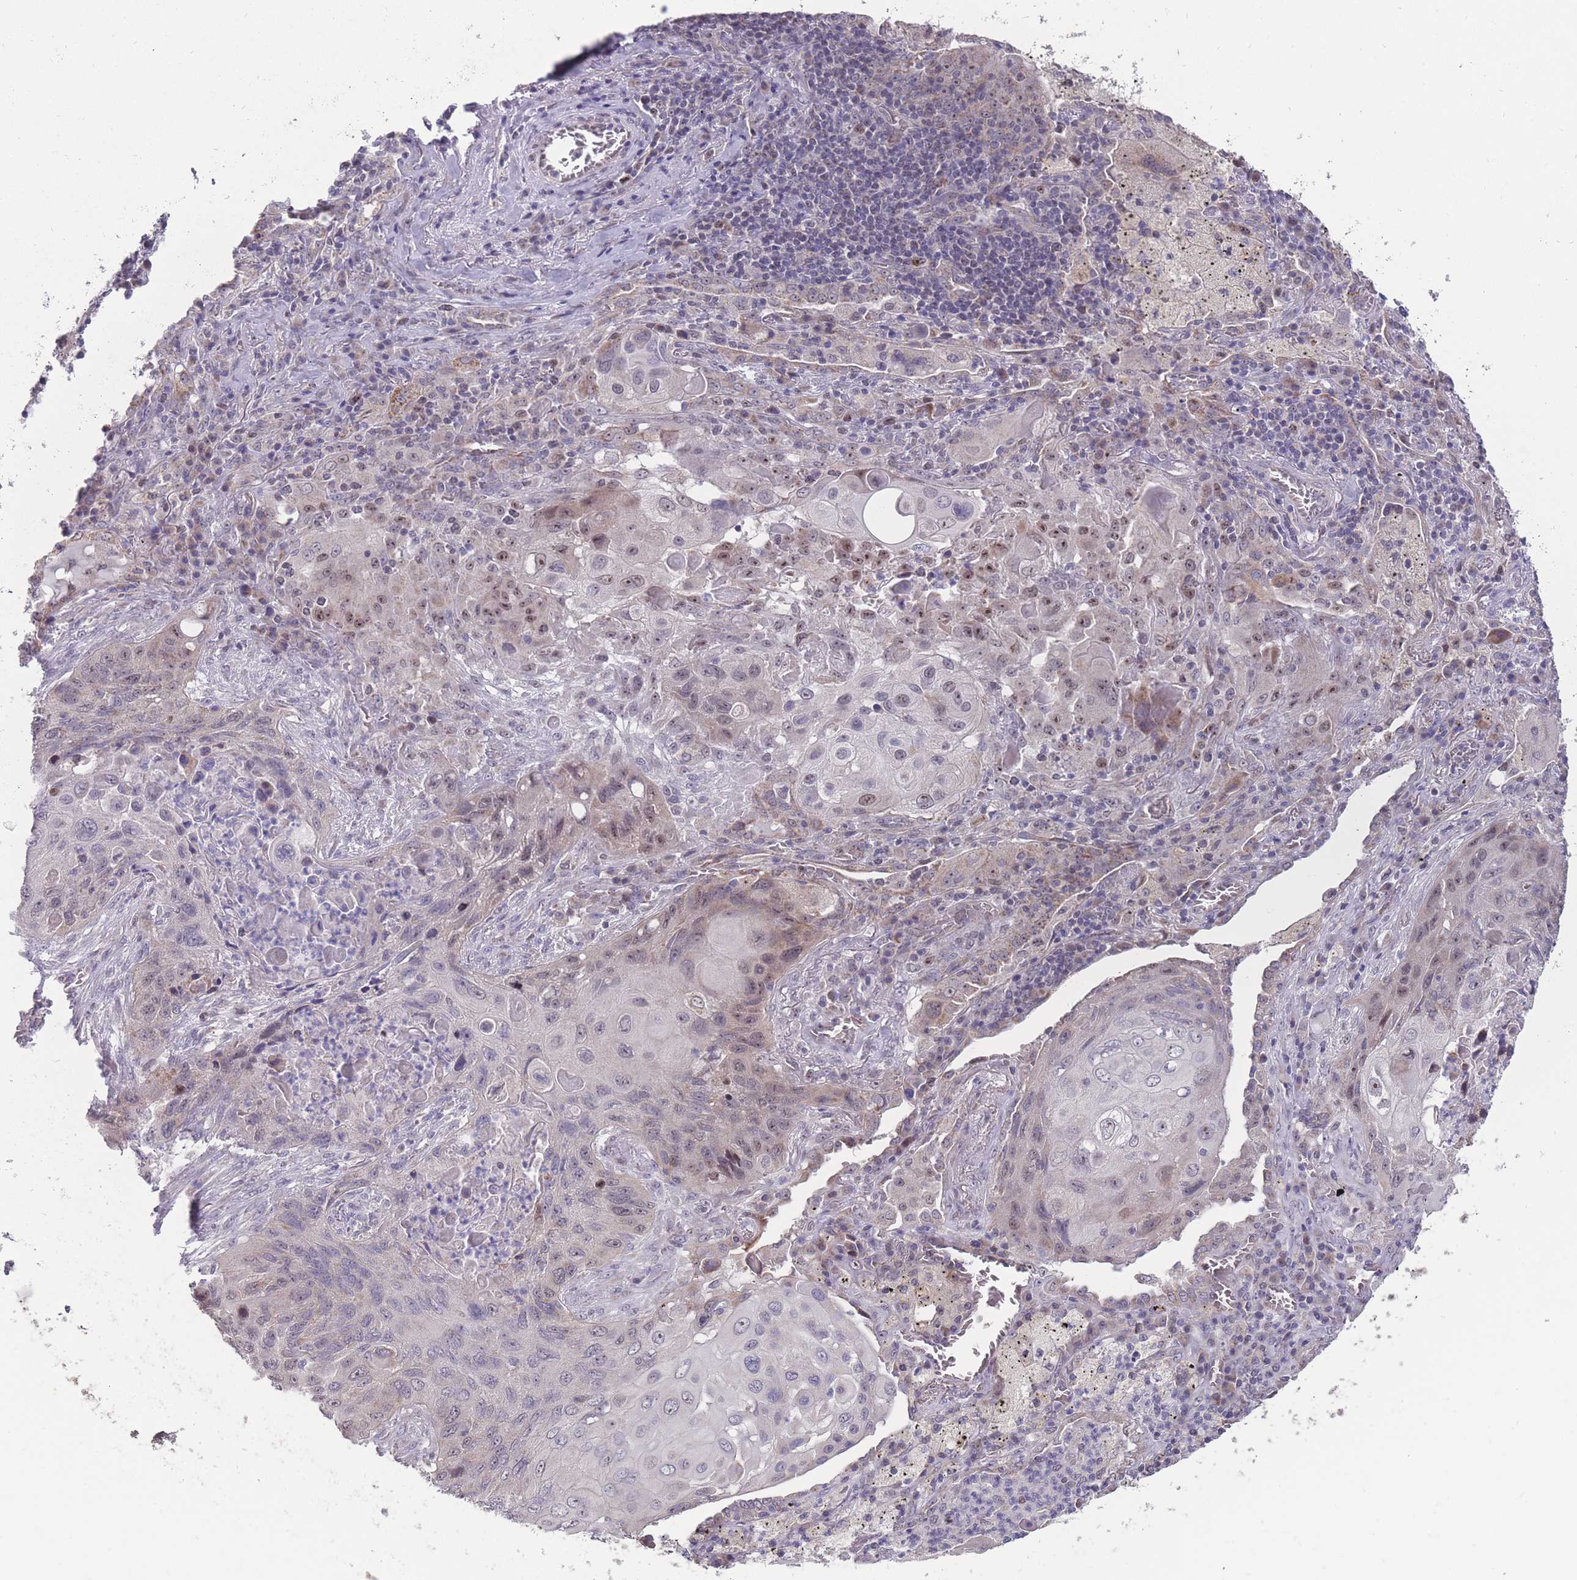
{"staining": {"intensity": "weak", "quantity": "25%-75%", "location": "cytoplasmic/membranous,nuclear"}, "tissue": "lung cancer", "cell_type": "Tumor cells", "image_type": "cancer", "snomed": [{"axis": "morphology", "description": "Squamous cell carcinoma, NOS"}, {"axis": "topography", "description": "Lung"}], "caption": "The histopathology image displays a brown stain indicating the presence of a protein in the cytoplasmic/membranous and nuclear of tumor cells in squamous cell carcinoma (lung).", "gene": "MCIDAS", "patient": {"sex": "female", "age": 63}}